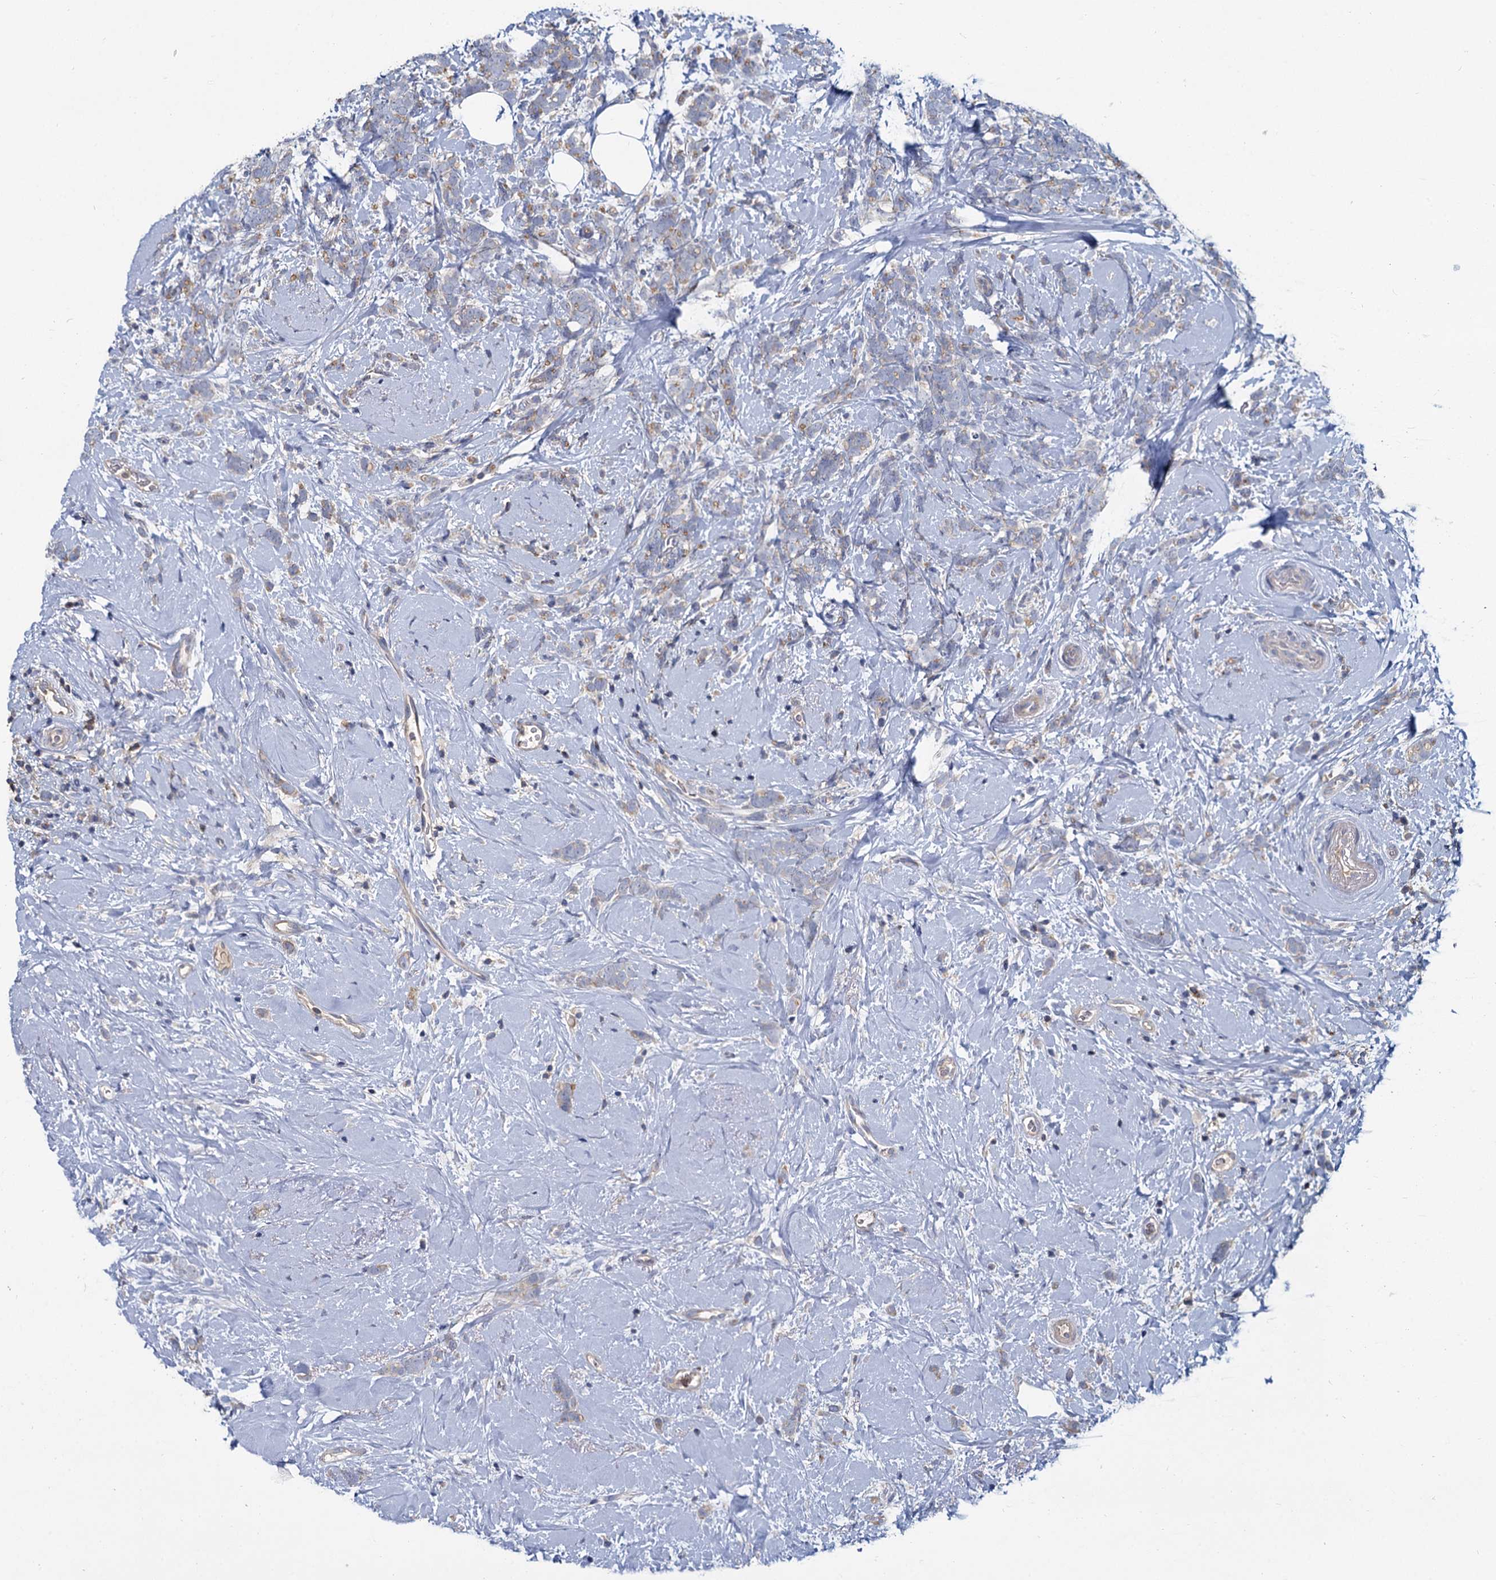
{"staining": {"intensity": "weak", "quantity": "25%-75%", "location": "cytoplasmic/membranous"}, "tissue": "breast cancer", "cell_type": "Tumor cells", "image_type": "cancer", "snomed": [{"axis": "morphology", "description": "Lobular carcinoma"}, {"axis": "topography", "description": "Breast"}], "caption": "Immunohistochemical staining of lobular carcinoma (breast) reveals weak cytoplasmic/membranous protein positivity in approximately 25%-75% of tumor cells. Using DAB (3,3'-diaminobenzidine) (brown) and hematoxylin (blue) stains, captured at high magnification using brightfield microscopy.", "gene": "ACSM3", "patient": {"sex": "female", "age": 58}}